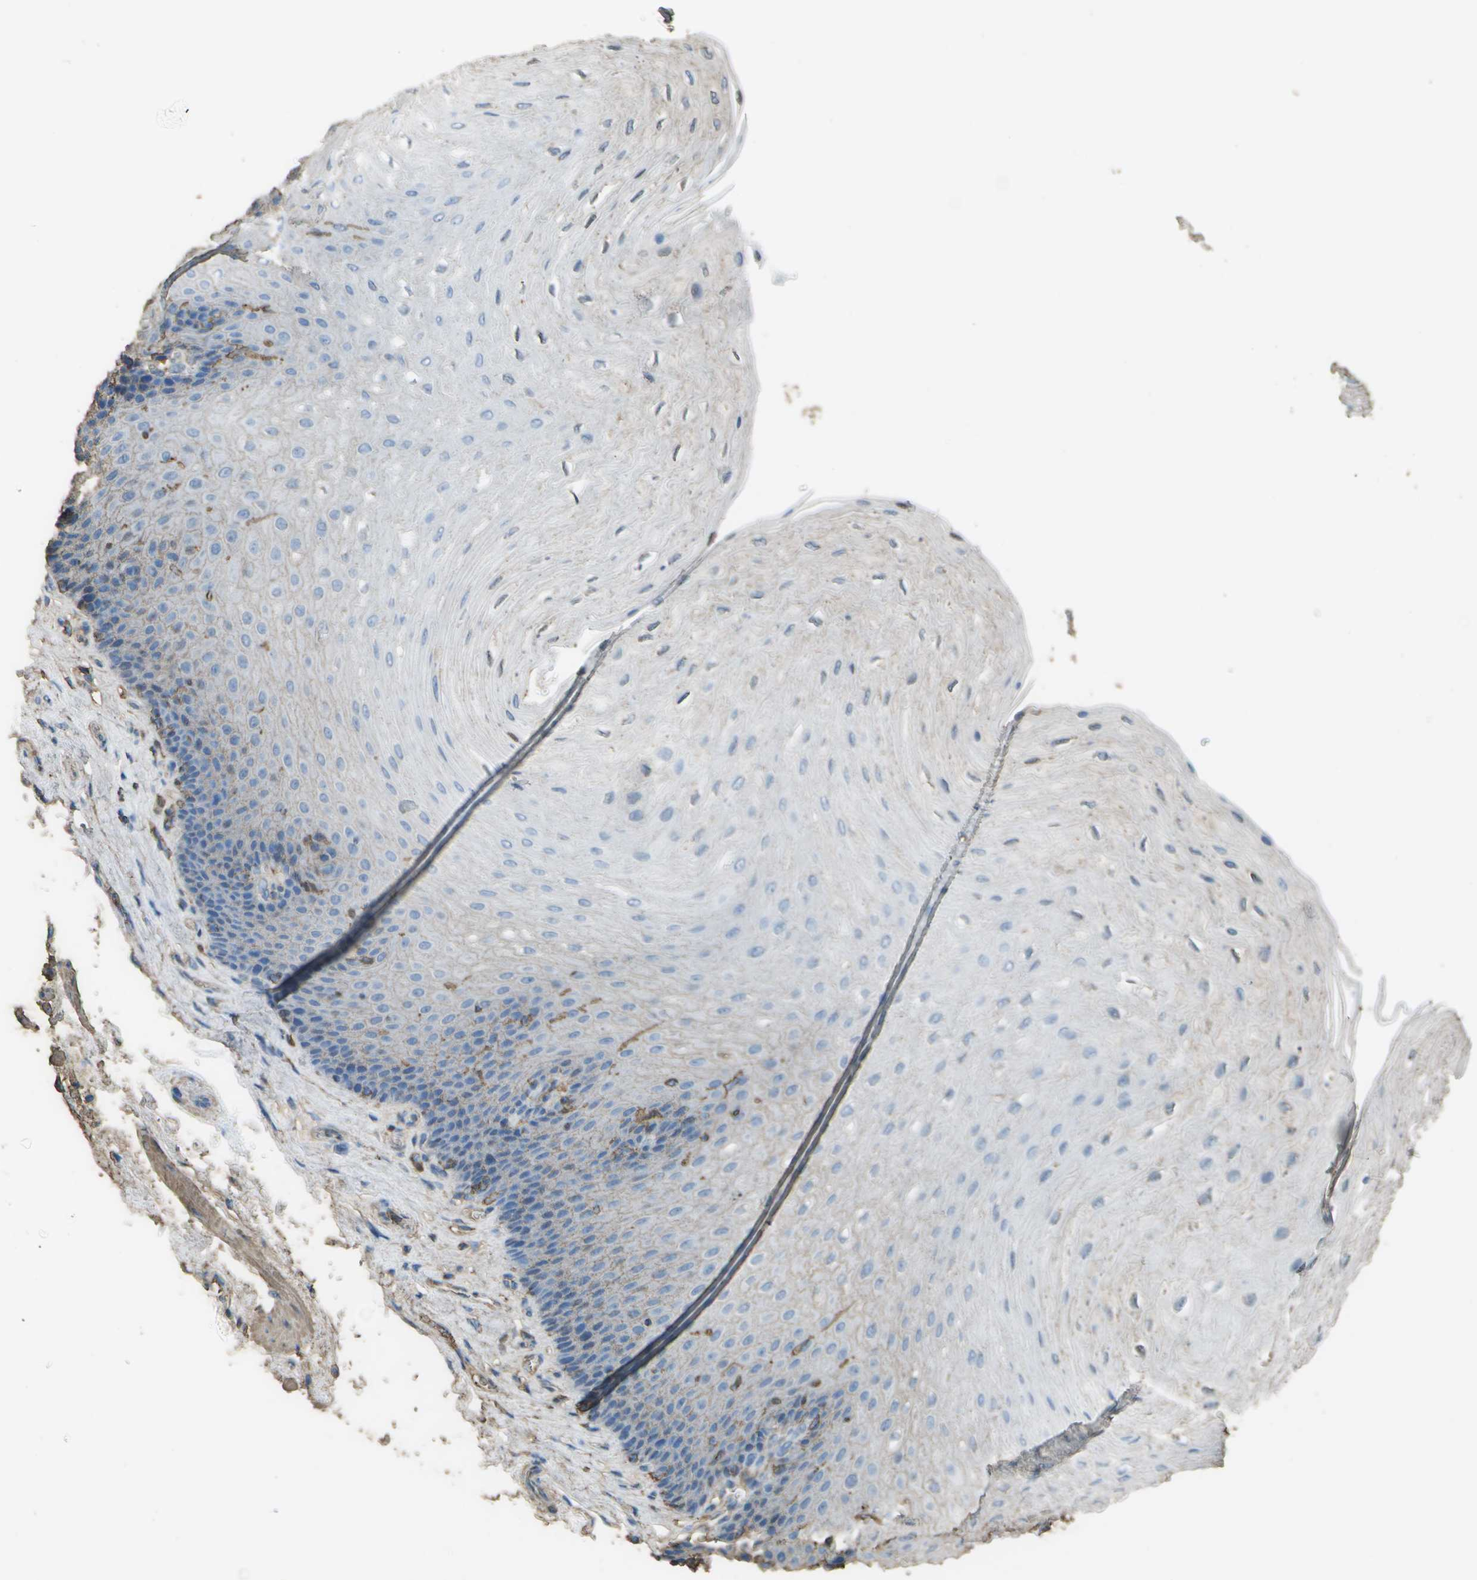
{"staining": {"intensity": "weak", "quantity": "<25%", "location": "cytoplasmic/membranous"}, "tissue": "esophagus", "cell_type": "Squamous epithelial cells", "image_type": "normal", "snomed": [{"axis": "morphology", "description": "Normal tissue, NOS"}, {"axis": "topography", "description": "Esophagus"}], "caption": "The immunohistochemistry photomicrograph has no significant staining in squamous epithelial cells of esophagus.", "gene": "CYP4F11", "patient": {"sex": "female", "age": 72}}